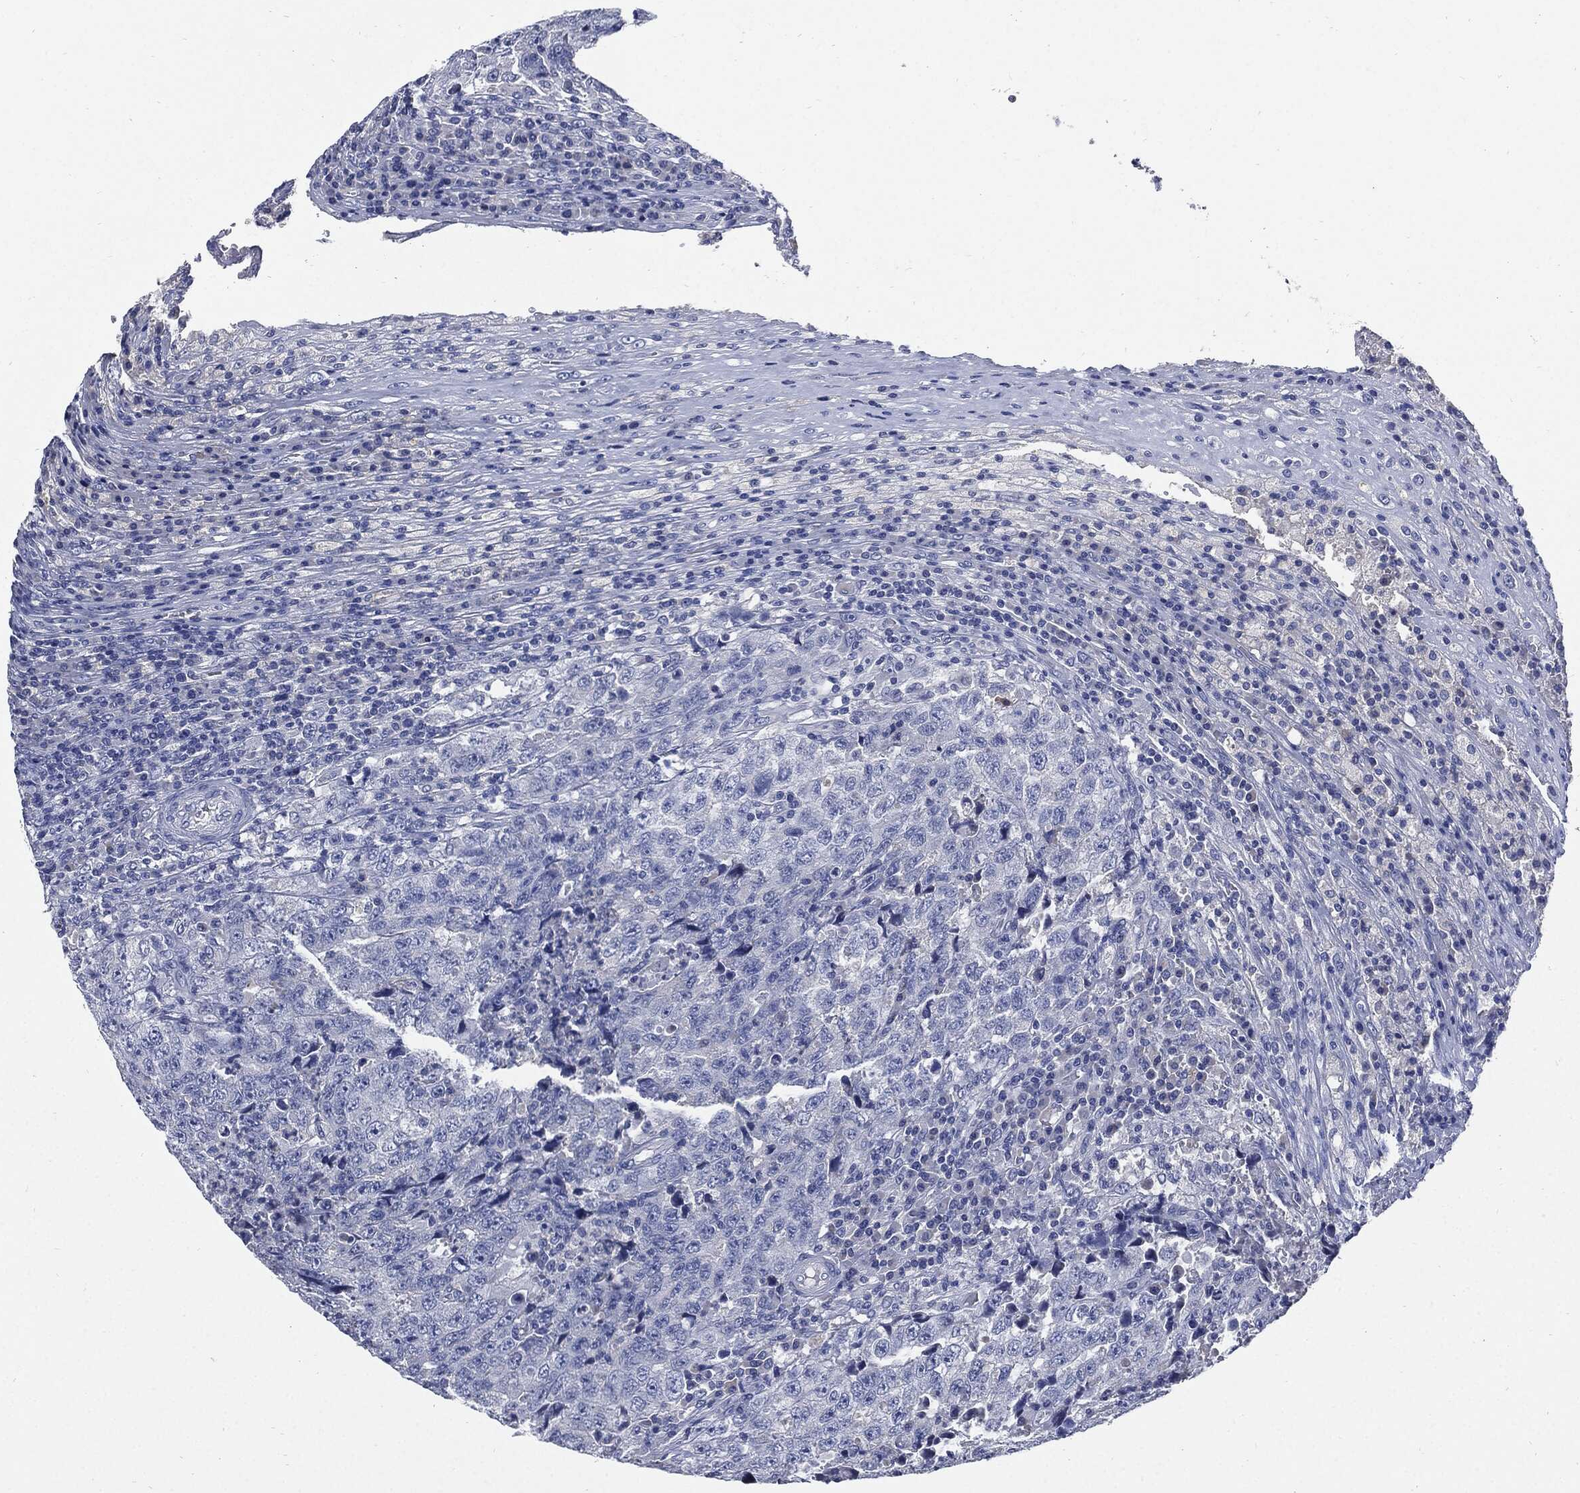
{"staining": {"intensity": "negative", "quantity": "none", "location": "none"}, "tissue": "testis cancer", "cell_type": "Tumor cells", "image_type": "cancer", "snomed": [{"axis": "morphology", "description": "Necrosis, NOS"}, {"axis": "morphology", "description": "Carcinoma, Embryonal, NOS"}, {"axis": "topography", "description": "Testis"}], "caption": "Immunohistochemistry histopathology image of human testis cancer (embryonal carcinoma) stained for a protein (brown), which displays no expression in tumor cells. Nuclei are stained in blue.", "gene": "CPE", "patient": {"sex": "male", "age": 19}}